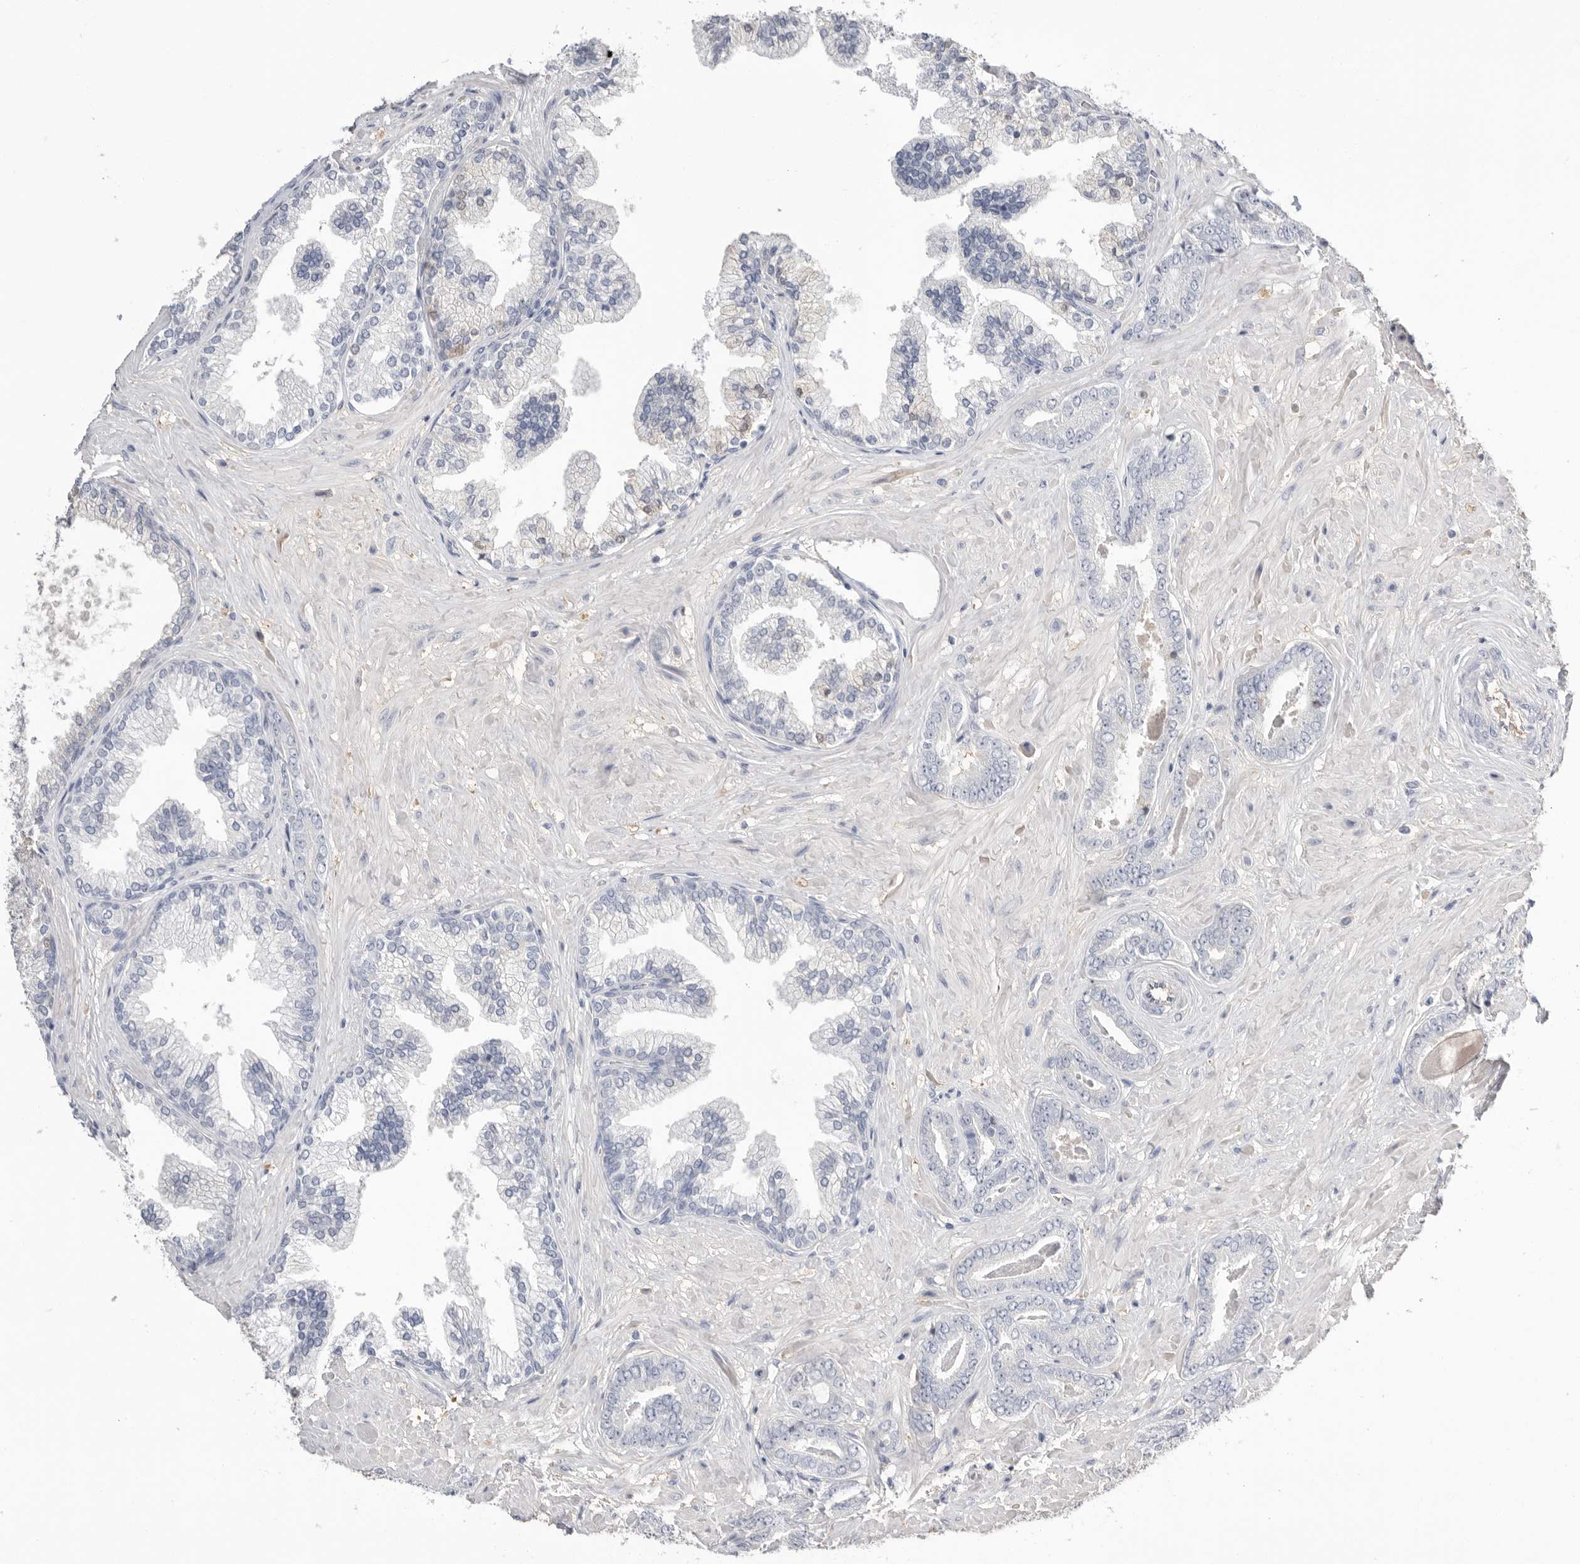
{"staining": {"intensity": "negative", "quantity": "none", "location": "none"}, "tissue": "prostate cancer", "cell_type": "Tumor cells", "image_type": "cancer", "snomed": [{"axis": "morphology", "description": "Adenocarcinoma, Low grade"}, {"axis": "topography", "description": "Prostate"}], "caption": "Low-grade adenocarcinoma (prostate) was stained to show a protein in brown. There is no significant expression in tumor cells. The staining is performed using DAB brown chromogen with nuclei counter-stained in using hematoxylin.", "gene": "APOA2", "patient": {"sex": "male", "age": 71}}